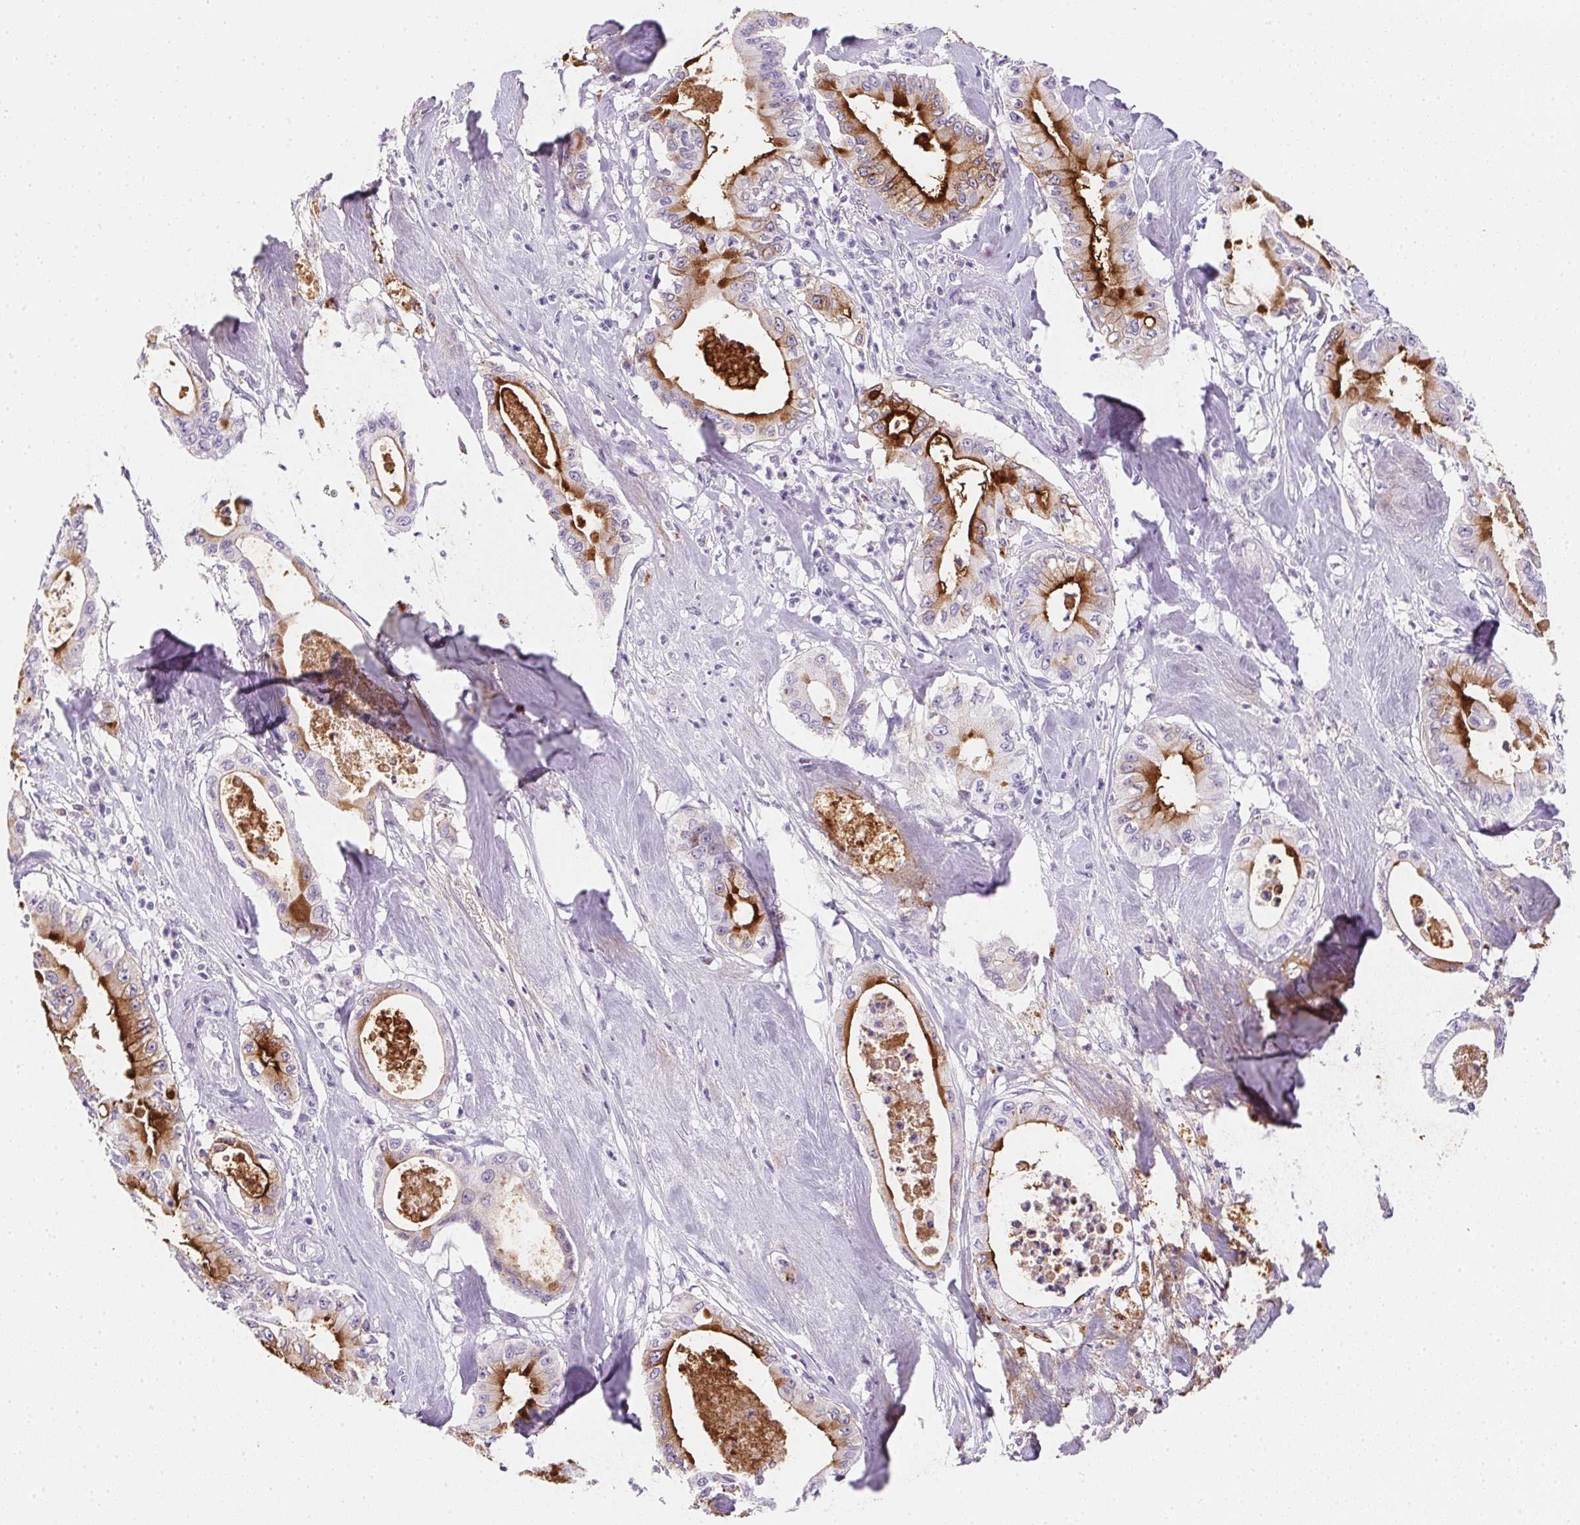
{"staining": {"intensity": "strong", "quantity": "25%-75%", "location": "cytoplasmic/membranous"}, "tissue": "pancreatic cancer", "cell_type": "Tumor cells", "image_type": "cancer", "snomed": [{"axis": "morphology", "description": "Adenocarcinoma, NOS"}, {"axis": "topography", "description": "Pancreas"}], "caption": "Pancreatic cancer tissue shows strong cytoplasmic/membranous positivity in approximately 25%-75% of tumor cells", "gene": "AQP5", "patient": {"sex": "male", "age": 71}}